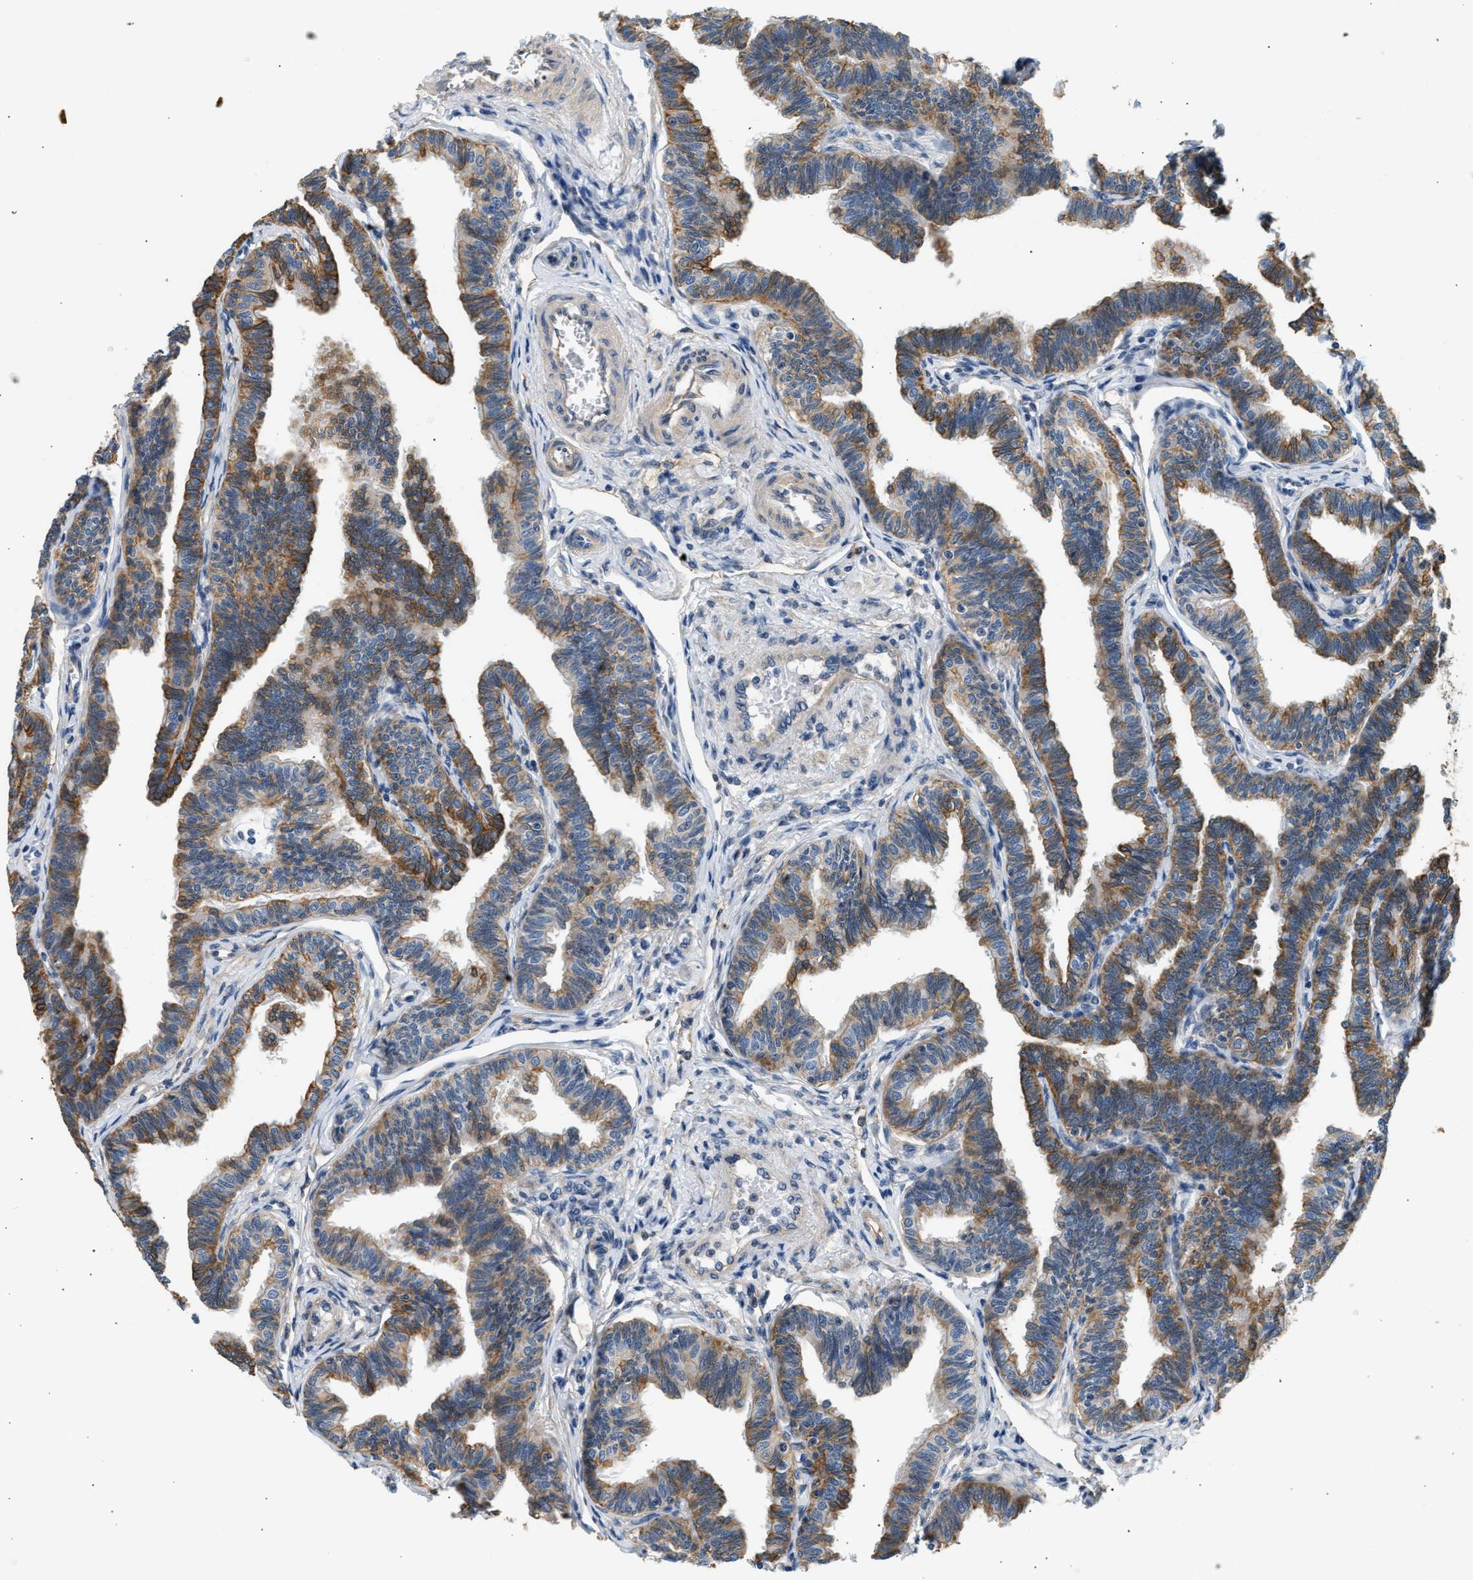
{"staining": {"intensity": "moderate", "quantity": ">75%", "location": "cytoplasmic/membranous"}, "tissue": "fallopian tube", "cell_type": "Glandular cells", "image_type": "normal", "snomed": [{"axis": "morphology", "description": "Normal tissue, NOS"}, {"axis": "topography", "description": "Fallopian tube"}, {"axis": "topography", "description": "Ovary"}], "caption": "Immunohistochemistry histopathology image of unremarkable human fallopian tube stained for a protein (brown), which displays medium levels of moderate cytoplasmic/membranous staining in about >75% of glandular cells.", "gene": "WDR31", "patient": {"sex": "female", "age": 23}}